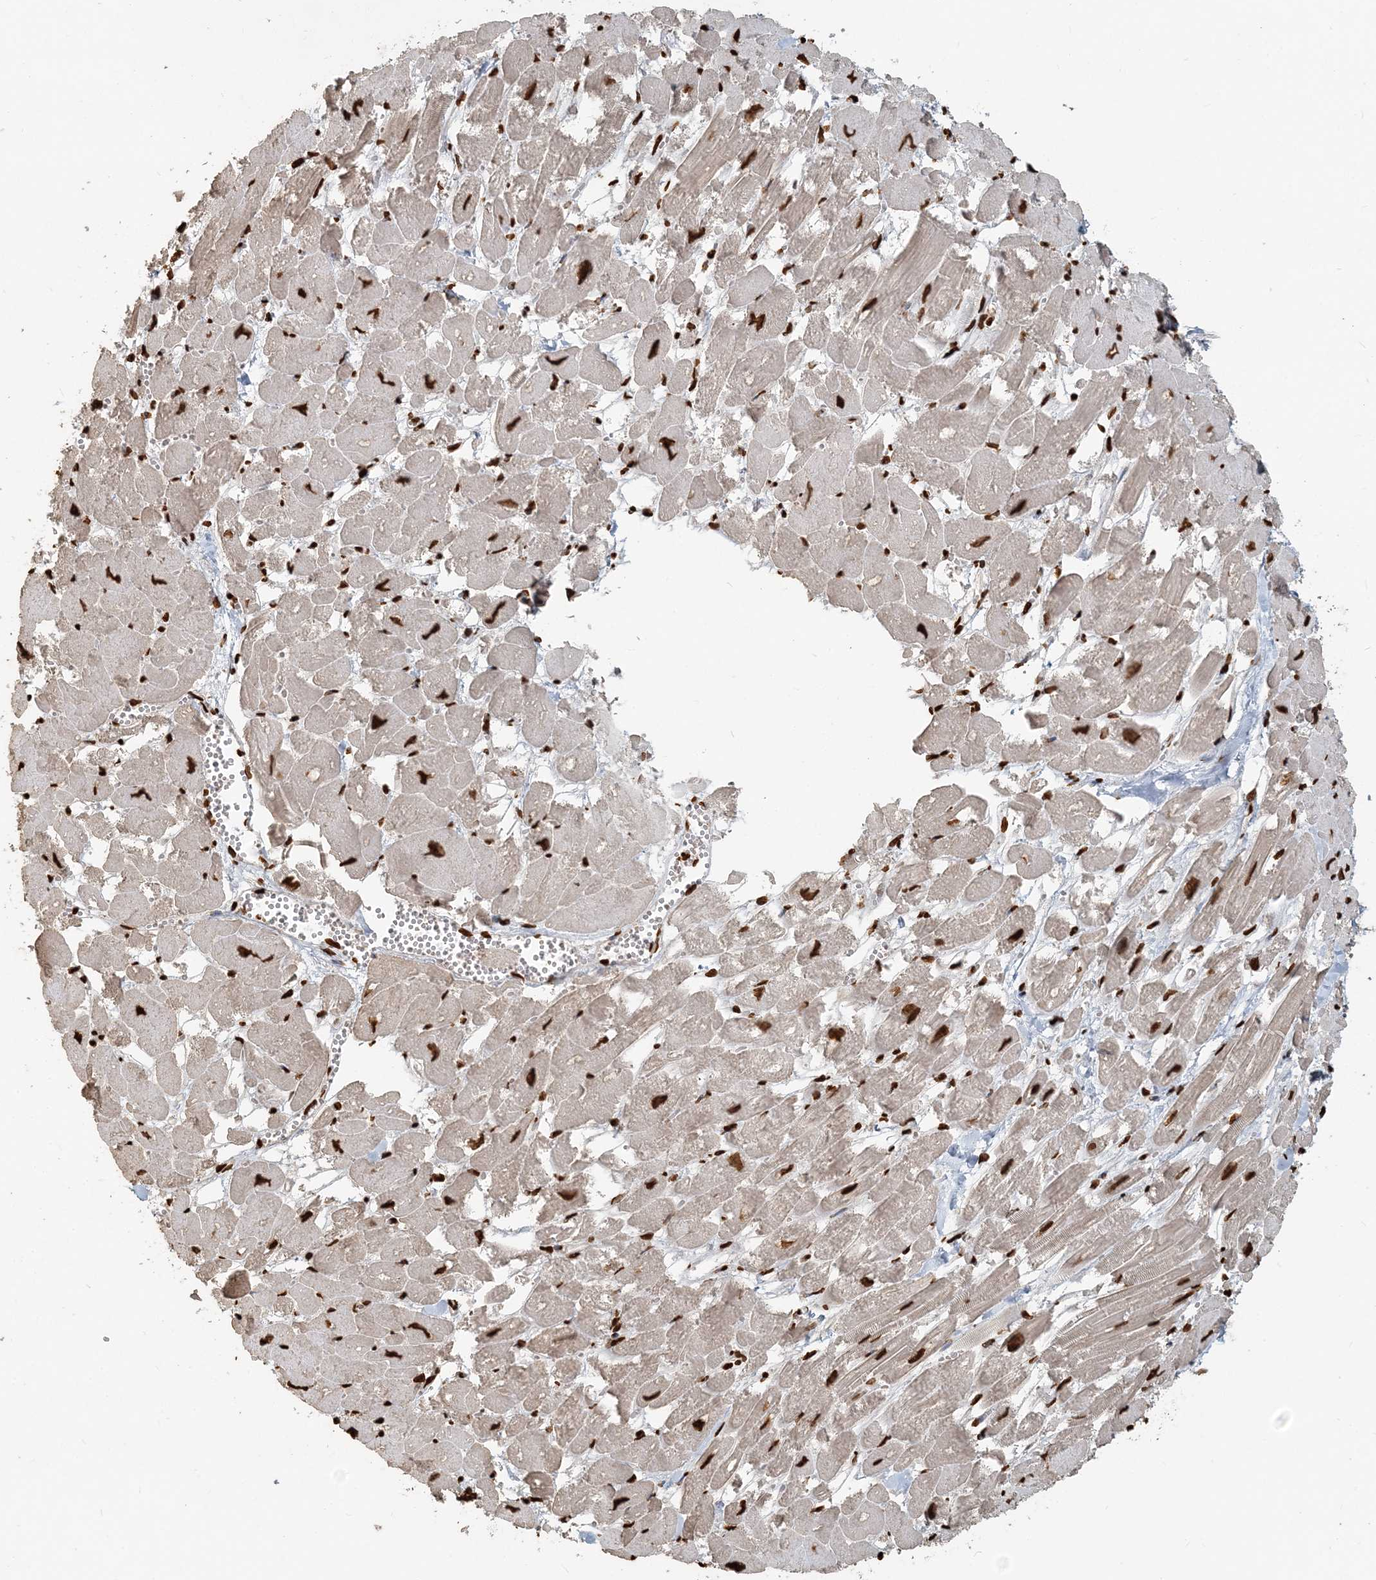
{"staining": {"intensity": "strong", "quantity": ">75%", "location": "nuclear"}, "tissue": "heart muscle", "cell_type": "Cardiomyocytes", "image_type": "normal", "snomed": [{"axis": "morphology", "description": "Normal tissue, NOS"}, {"axis": "topography", "description": "Heart"}], "caption": "High-power microscopy captured an immunohistochemistry (IHC) micrograph of benign heart muscle, revealing strong nuclear staining in about >75% of cardiomyocytes. (DAB (3,3'-diaminobenzidine) = brown stain, brightfield microscopy at high magnification).", "gene": "H3", "patient": {"sex": "male", "age": 54}}